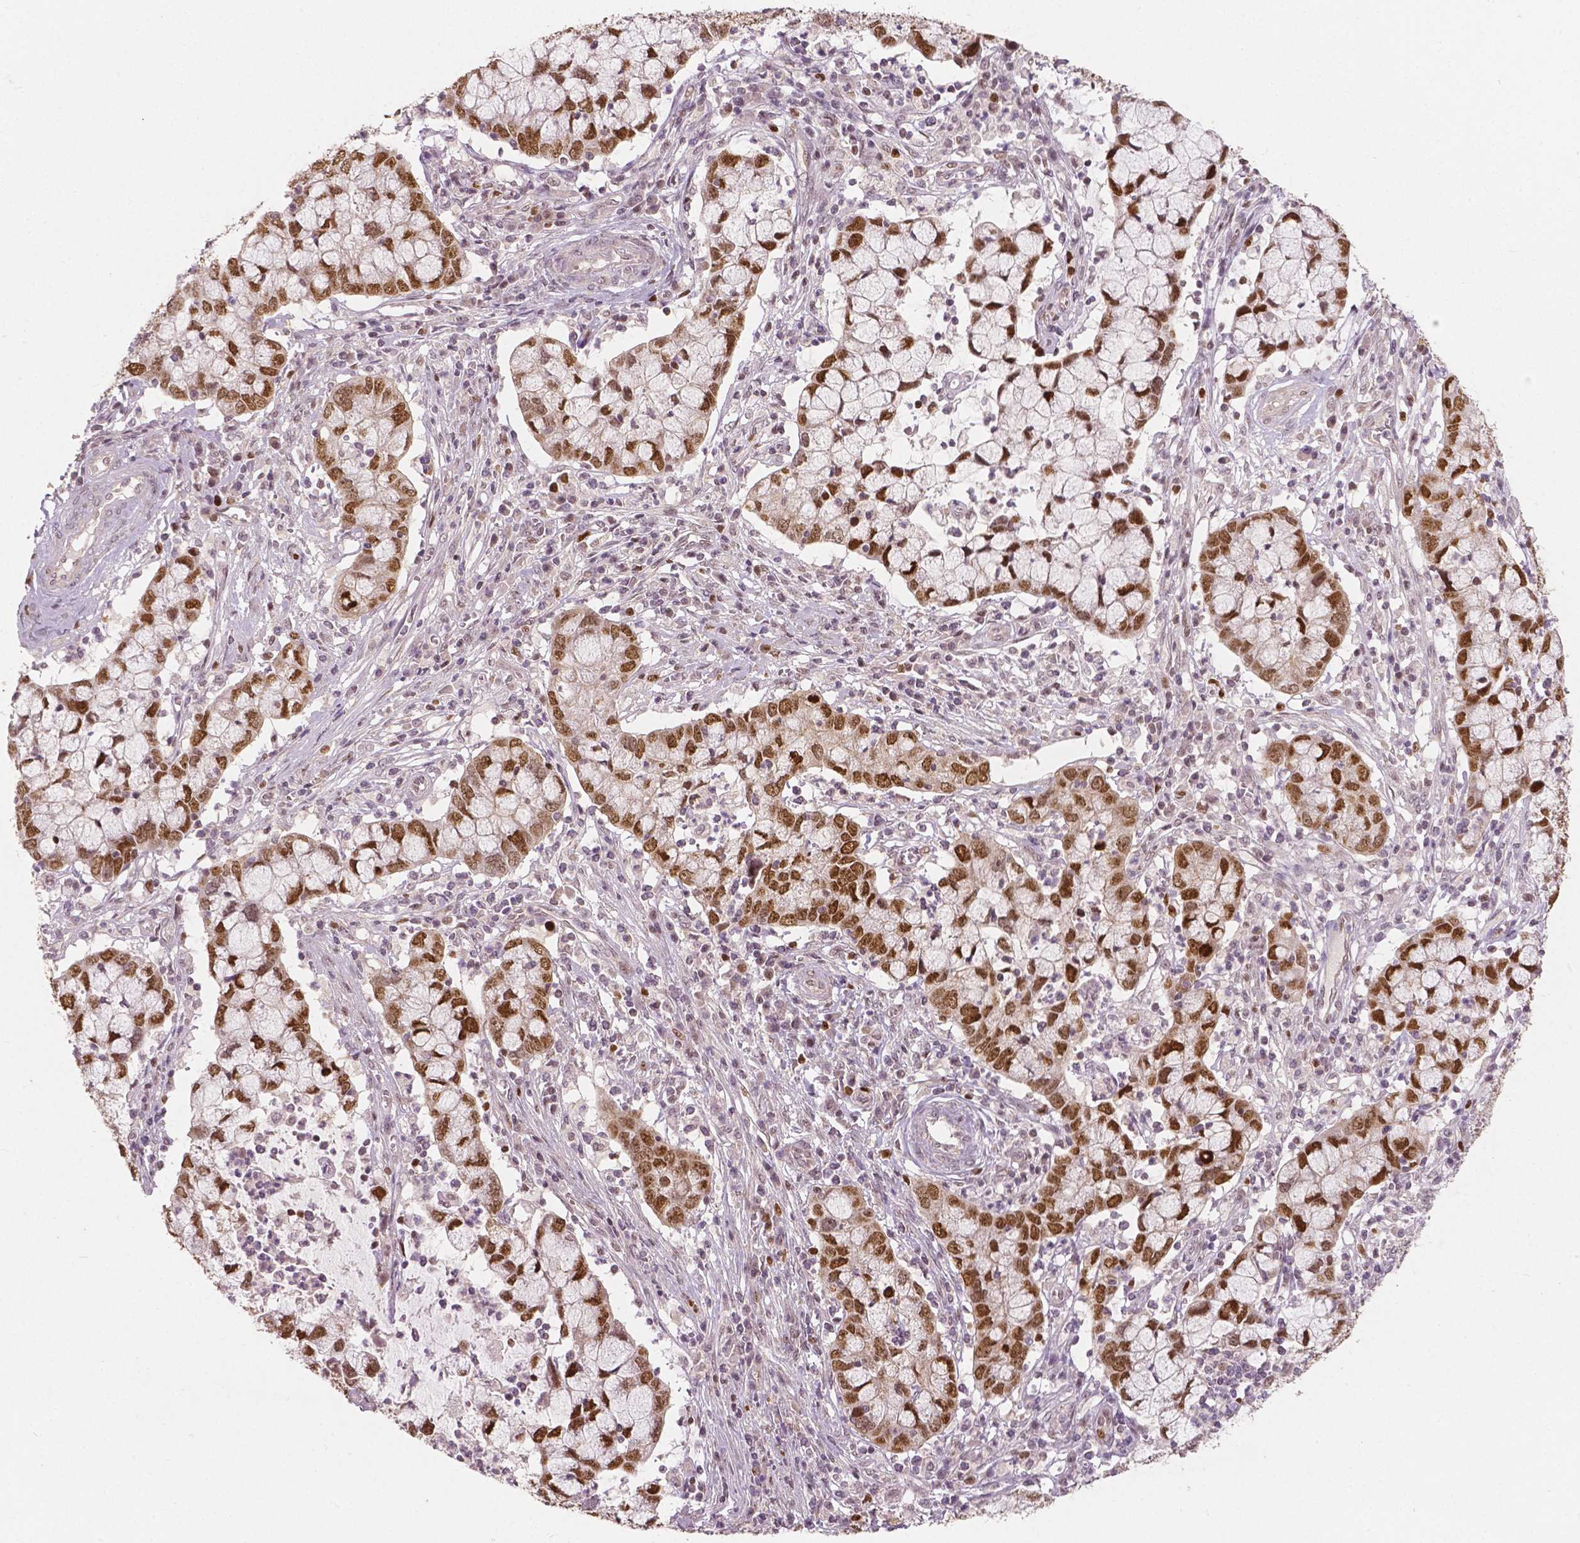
{"staining": {"intensity": "strong", "quantity": ">75%", "location": "nuclear"}, "tissue": "cervical cancer", "cell_type": "Tumor cells", "image_type": "cancer", "snomed": [{"axis": "morphology", "description": "Adenocarcinoma, NOS"}, {"axis": "topography", "description": "Cervix"}], "caption": "This micrograph reveals IHC staining of human cervical cancer, with high strong nuclear staining in about >75% of tumor cells.", "gene": "NSD2", "patient": {"sex": "female", "age": 40}}